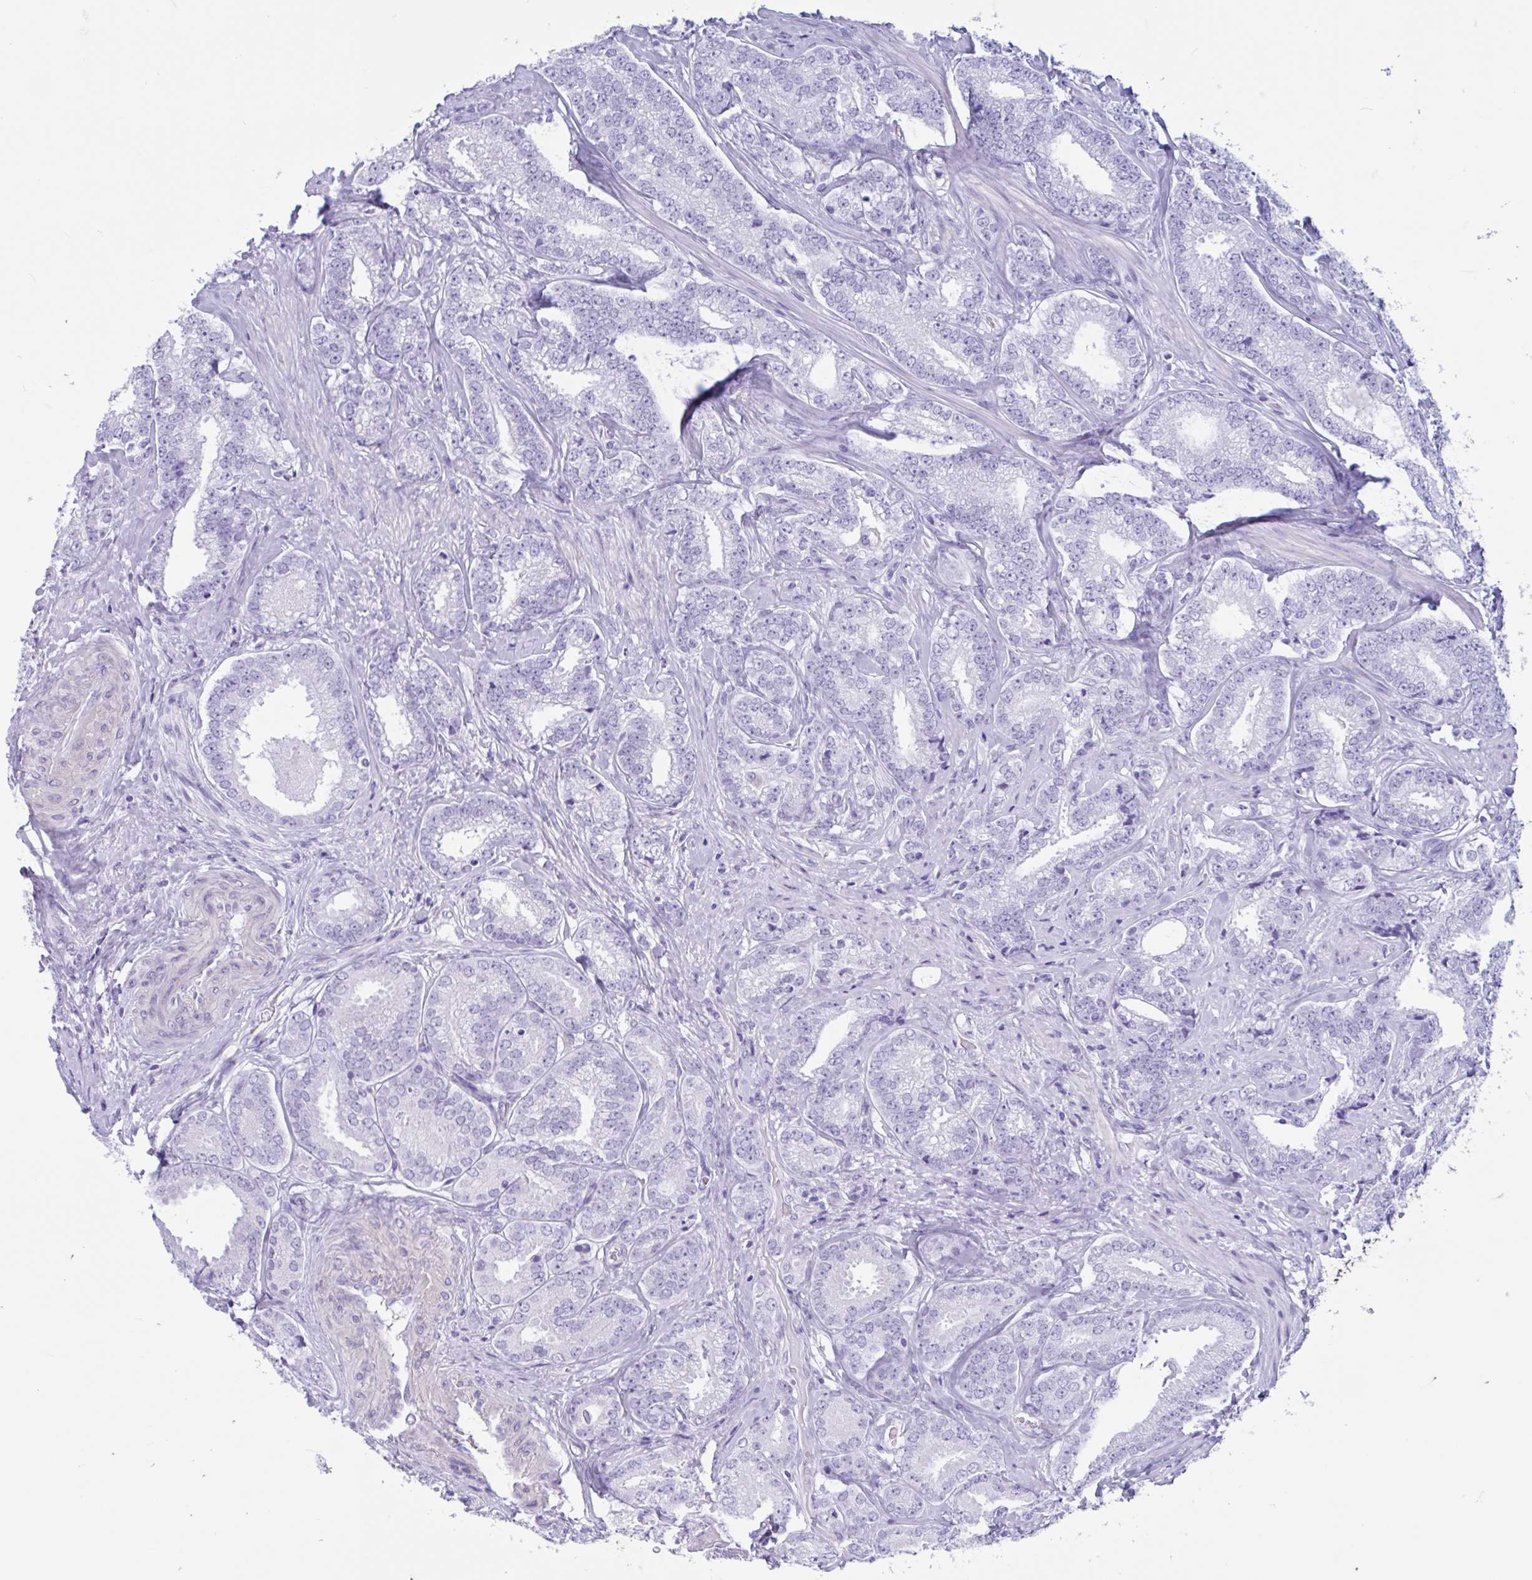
{"staining": {"intensity": "negative", "quantity": "none", "location": "none"}, "tissue": "prostate cancer", "cell_type": "Tumor cells", "image_type": "cancer", "snomed": [{"axis": "morphology", "description": "Adenocarcinoma, Low grade"}, {"axis": "topography", "description": "Prostate"}], "caption": "IHC of human prostate cancer exhibits no expression in tumor cells.", "gene": "IAPP", "patient": {"sex": "male", "age": 63}}